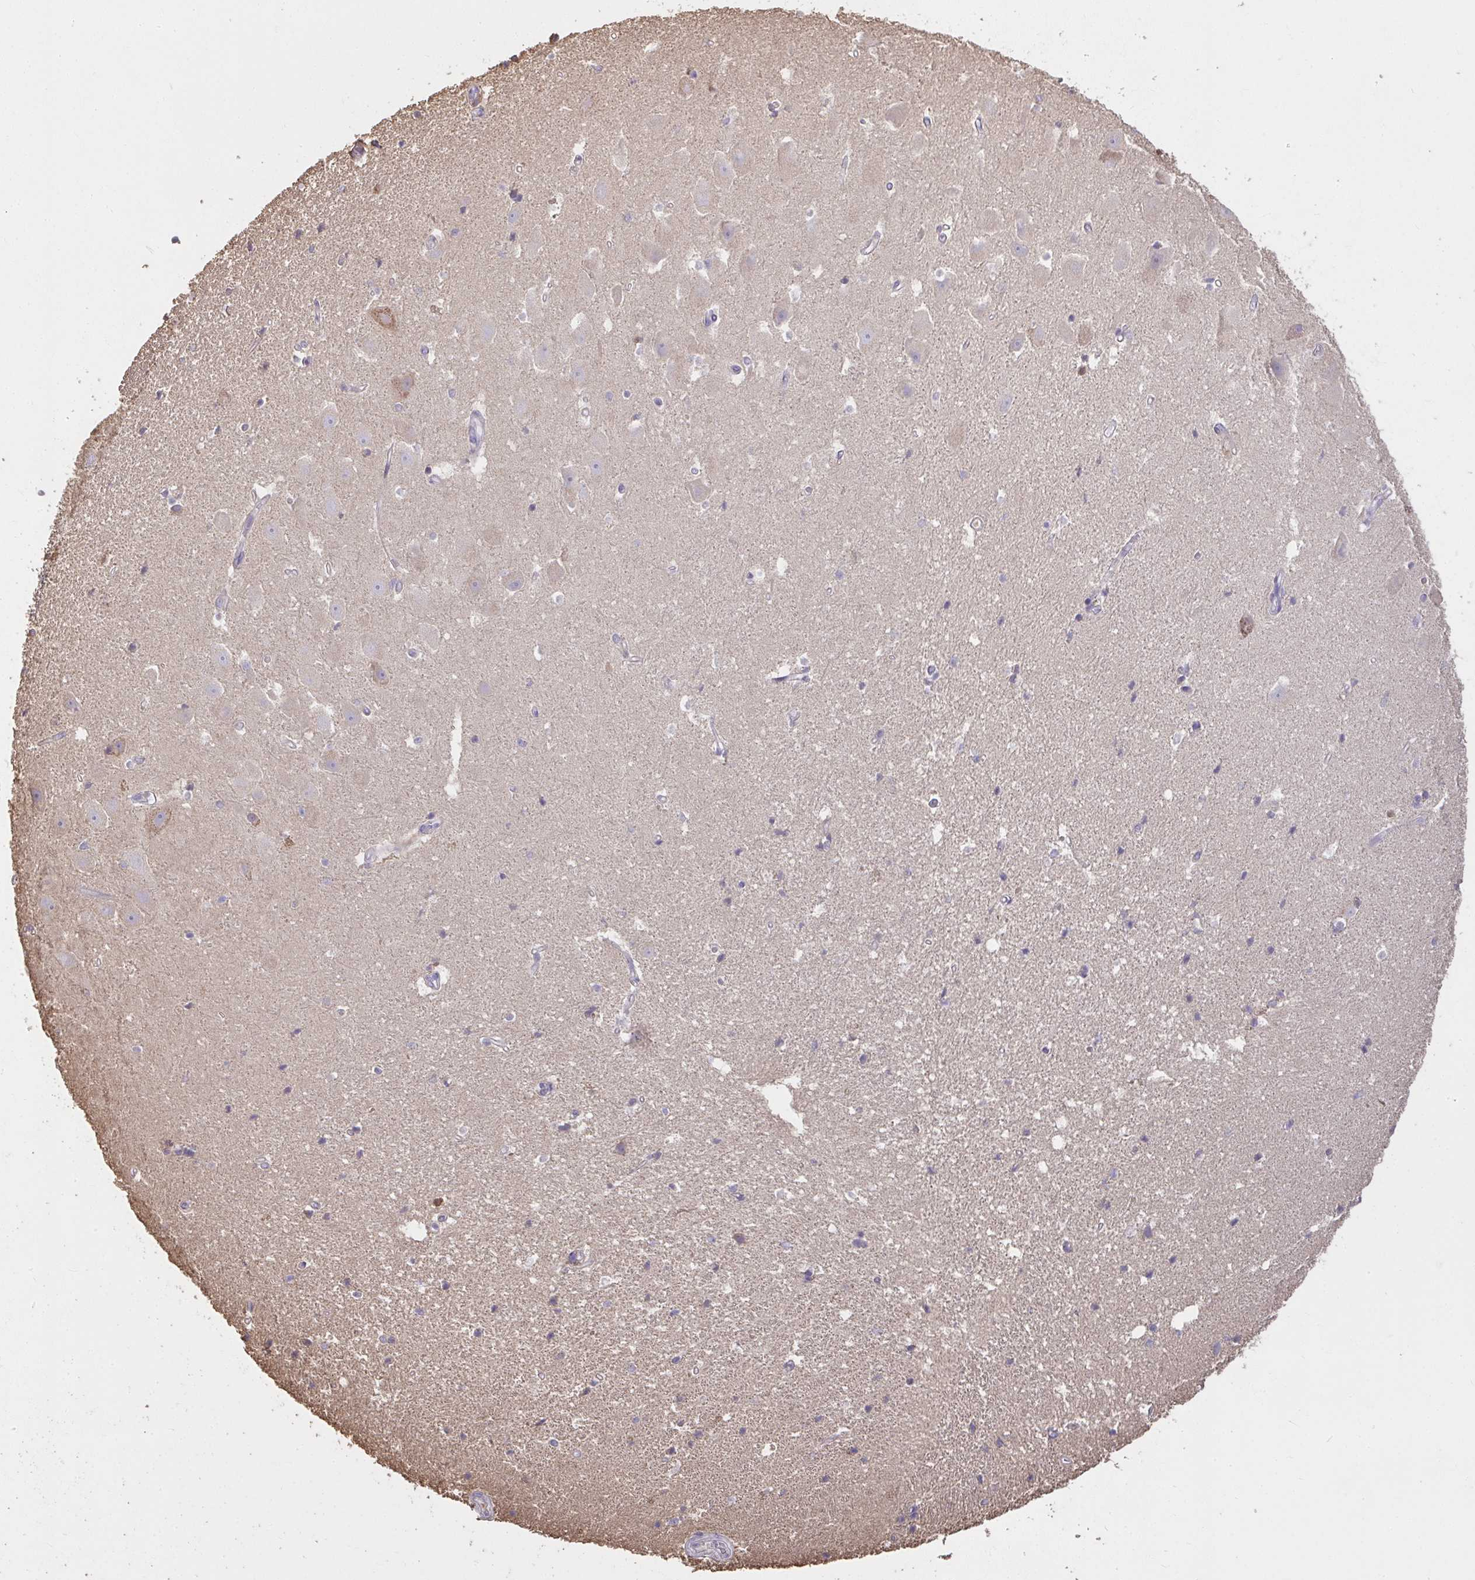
{"staining": {"intensity": "negative", "quantity": "none", "location": "none"}, "tissue": "hippocampus", "cell_type": "Glial cells", "image_type": "normal", "snomed": [{"axis": "morphology", "description": "Normal tissue, NOS"}, {"axis": "topography", "description": "Hippocampus"}], "caption": "The photomicrograph exhibits no significant expression in glial cells of hippocampus. (DAB IHC with hematoxylin counter stain).", "gene": "BRINP3", "patient": {"sex": "male", "age": 63}}